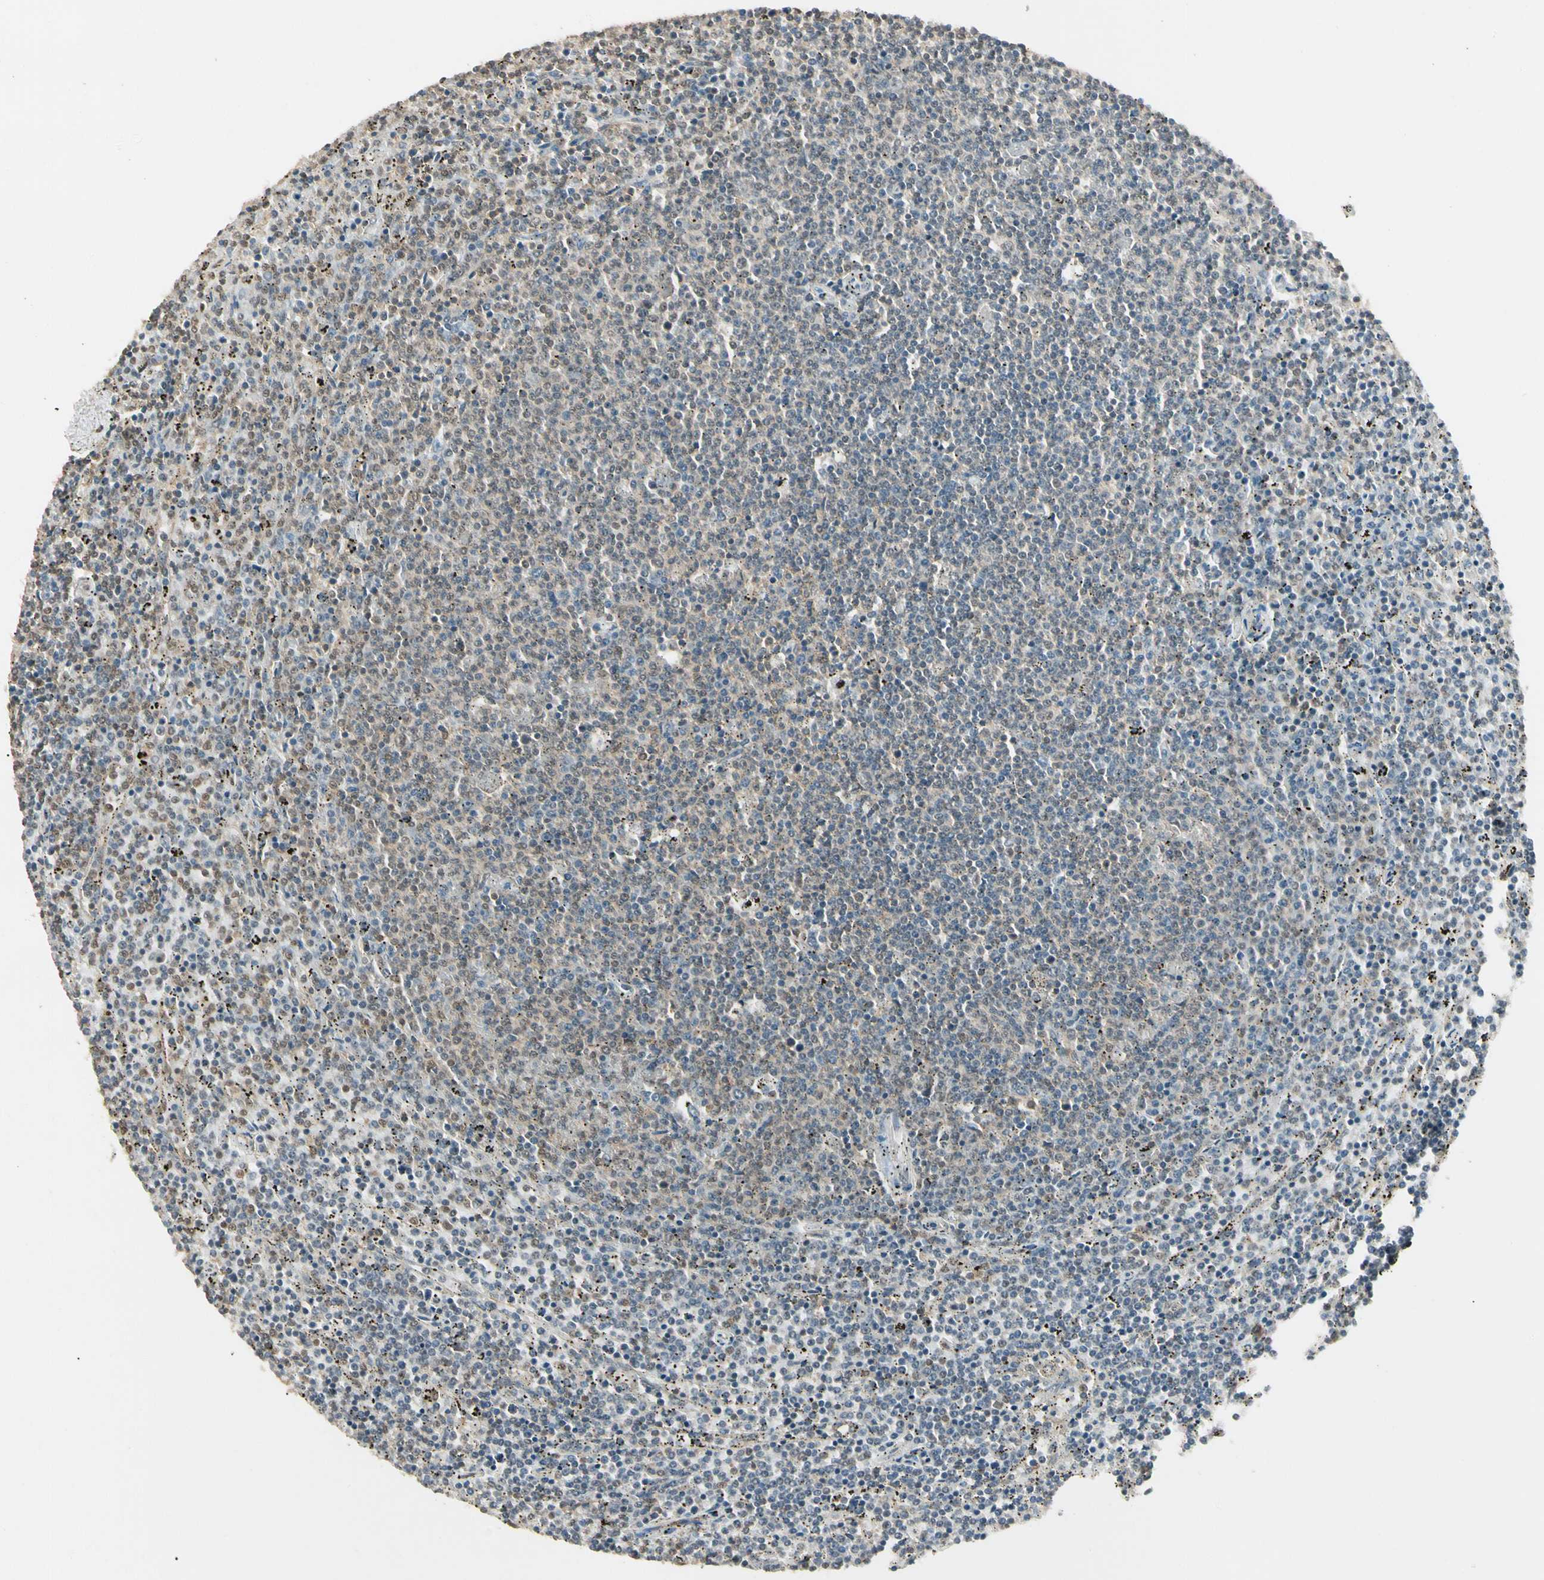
{"staining": {"intensity": "weak", "quantity": "25%-75%", "location": "cytoplasmic/membranous"}, "tissue": "lymphoma", "cell_type": "Tumor cells", "image_type": "cancer", "snomed": [{"axis": "morphology", "description": "Malignant lymphoma, non-Hodgkin's type, Low grade"}, {"axis": "topography", "description": "Spleen"}], "caption": "Immunohistochemistry photomicrograph of low-grade malignant lymphoma, non-Hodgkin's type stained for a protein (brown), which displays low levels of weak cytoplasmic/membranous expression in approximately 25%-75% of tumor cells.", "gene": "SGCA", "patient": {"sex": "female", "age": 50}}